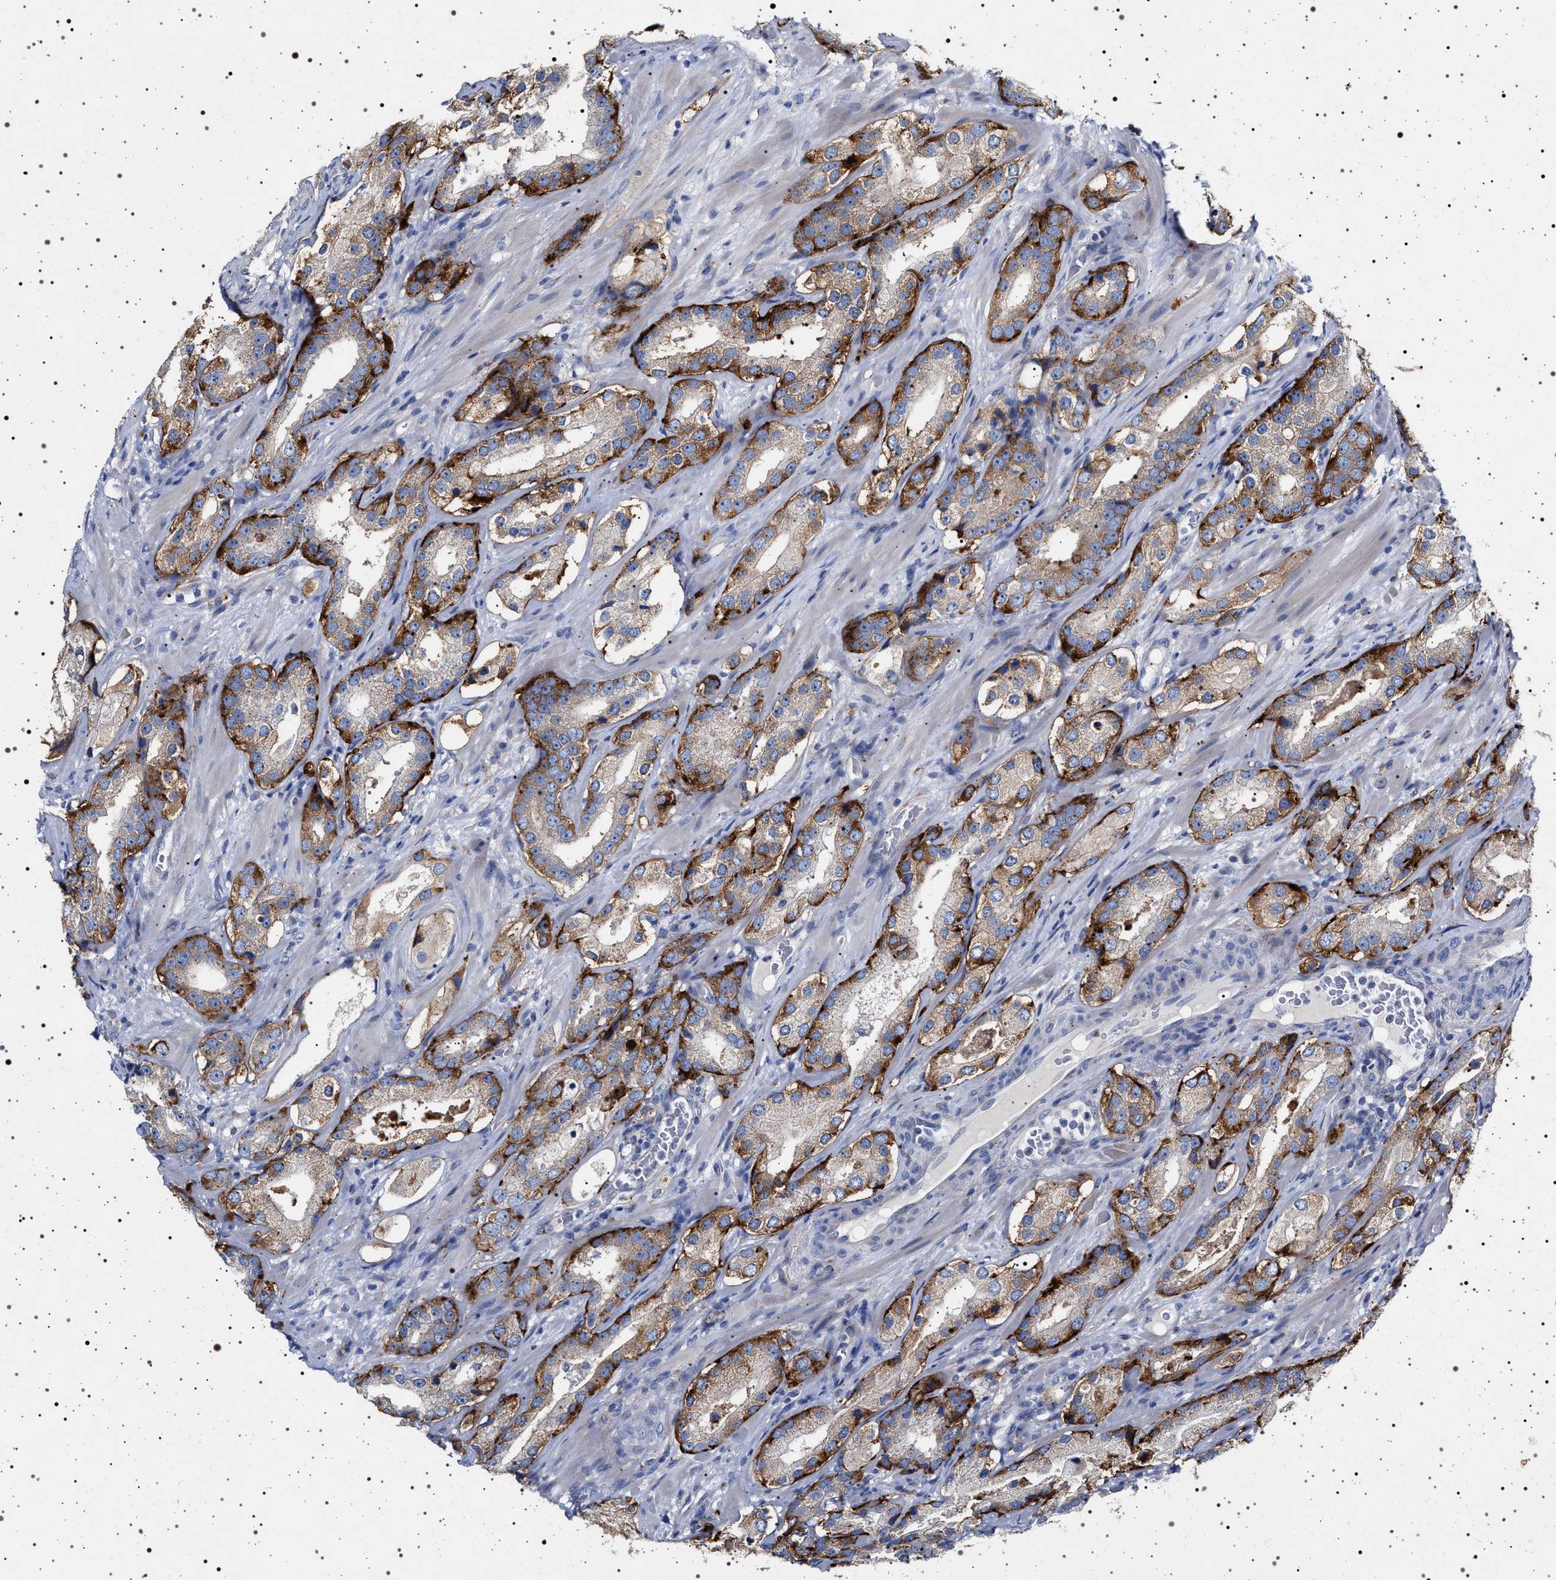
{"staining": {"intensity": "moderate", "quantity": ">75%", "location": "cytoplasmic/membranous"}, "tissue": "prostate cancer", "cell_type": "Tumor cells", "image_type": "cancer", "snomed": [{"axis": "morphology", "description": "Adenocarcinoma, High grade"}, {"axis": "topography", "description": "Prostate"}], "caption": "Immunohistochemical staining of human prostate cancer (high-grade adenocarcinoma) reveals moderate cytoplasmic/membranous protein staining in approximately >75% of tumor cells.", "gene": "NAALADL2", "patient": {"sex": "male", "age": 63}}